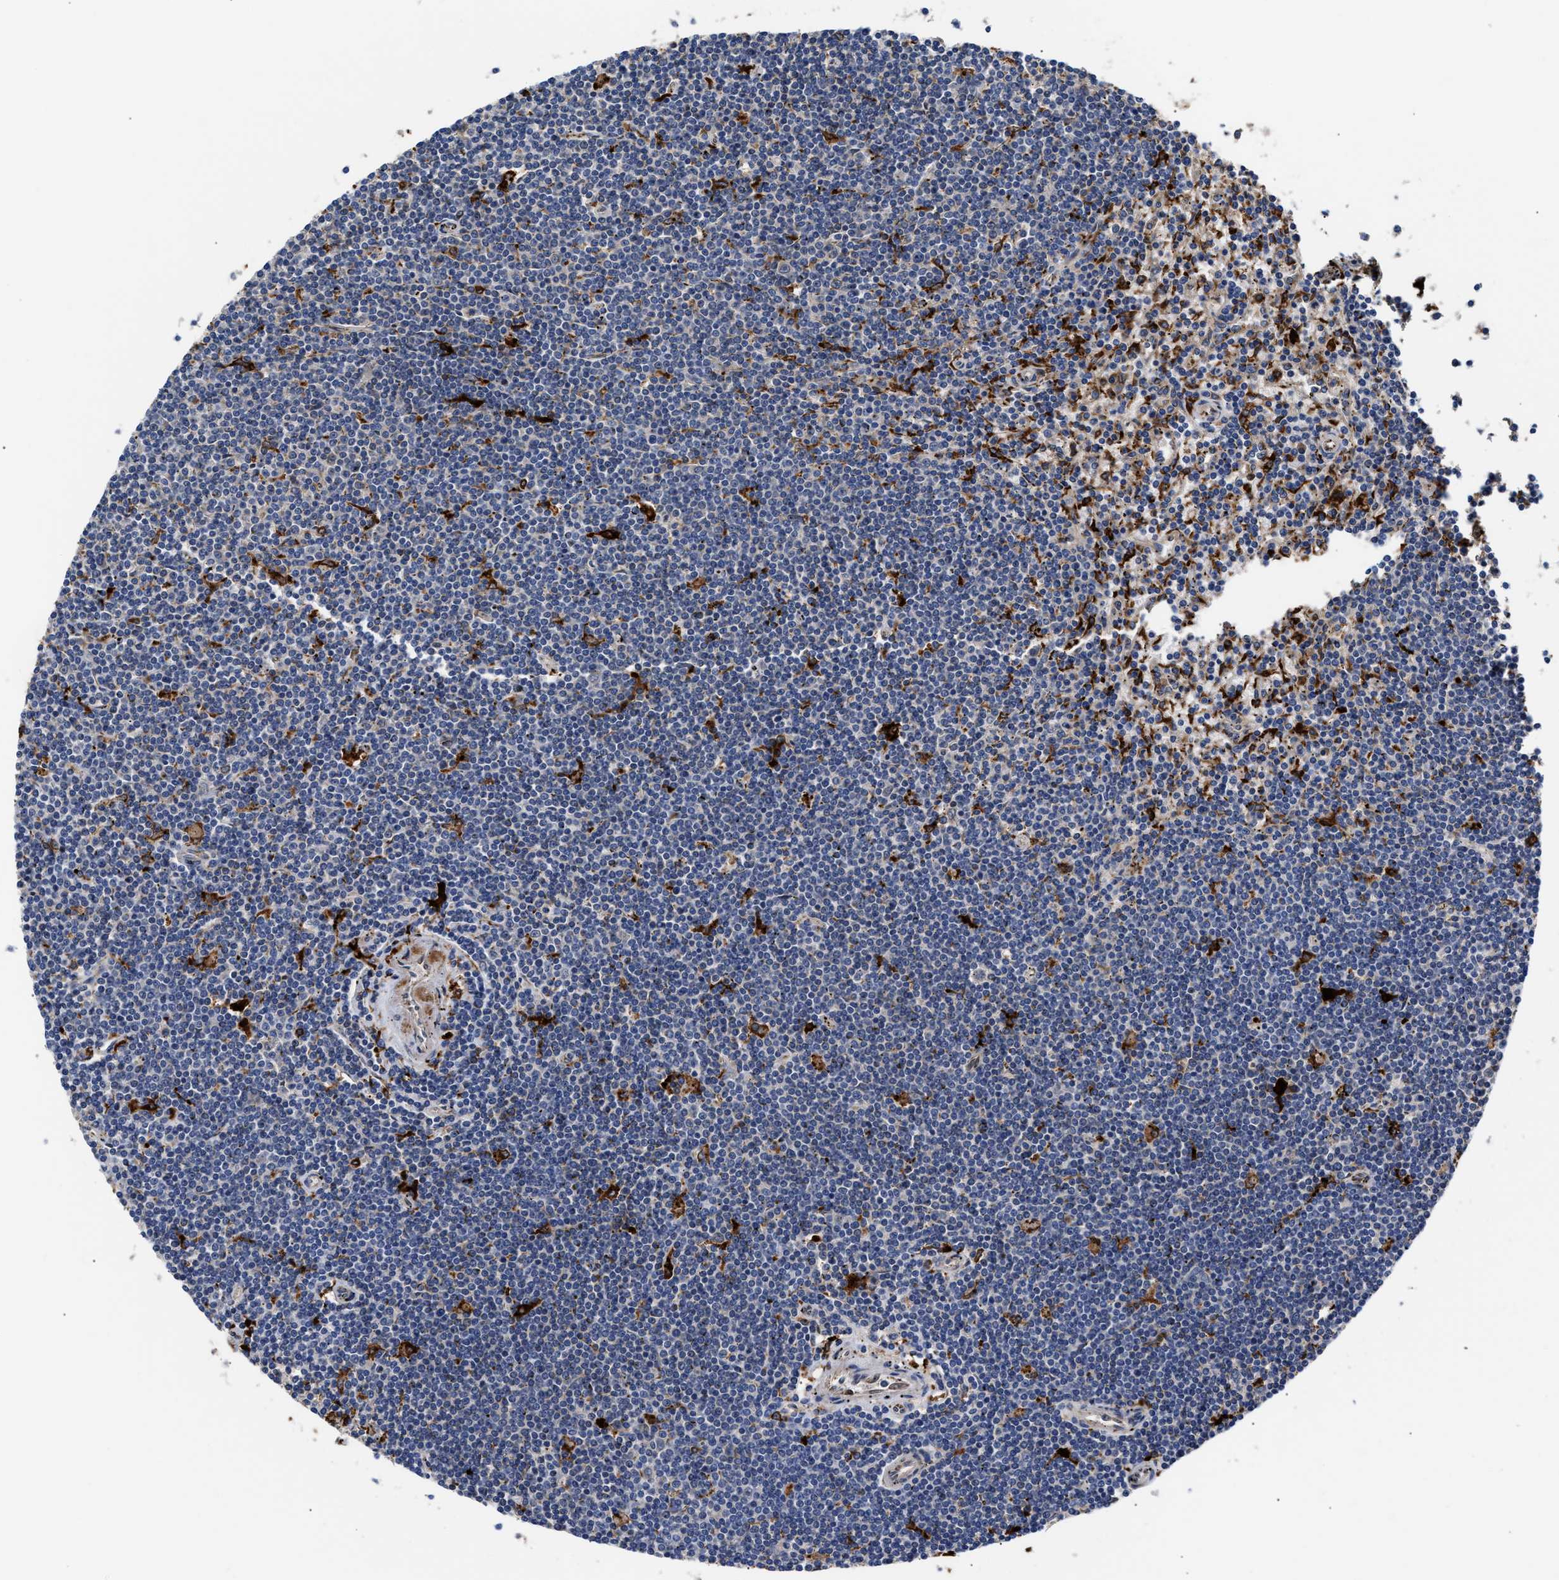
{"staining": {"intensity": "negative", "quantity": "none", "location": "none"}, "tissue": "lymphoma", "cell_type": "Tumor cells", "image_type": "cancer", "snomed": [{"axis": "morphology", "description": "Malignant lymphoma, non-Hodgkin's type, Low grade"}, {"axis": "topography", "description": "Spleen"}], "caption": "Tumor cells are negative for brown protein staining in low-grade malignant lymphoma, non-Hodgkin's type.", "gene": "CCDC146", "patient": {"sex": "male", "age": 76}}